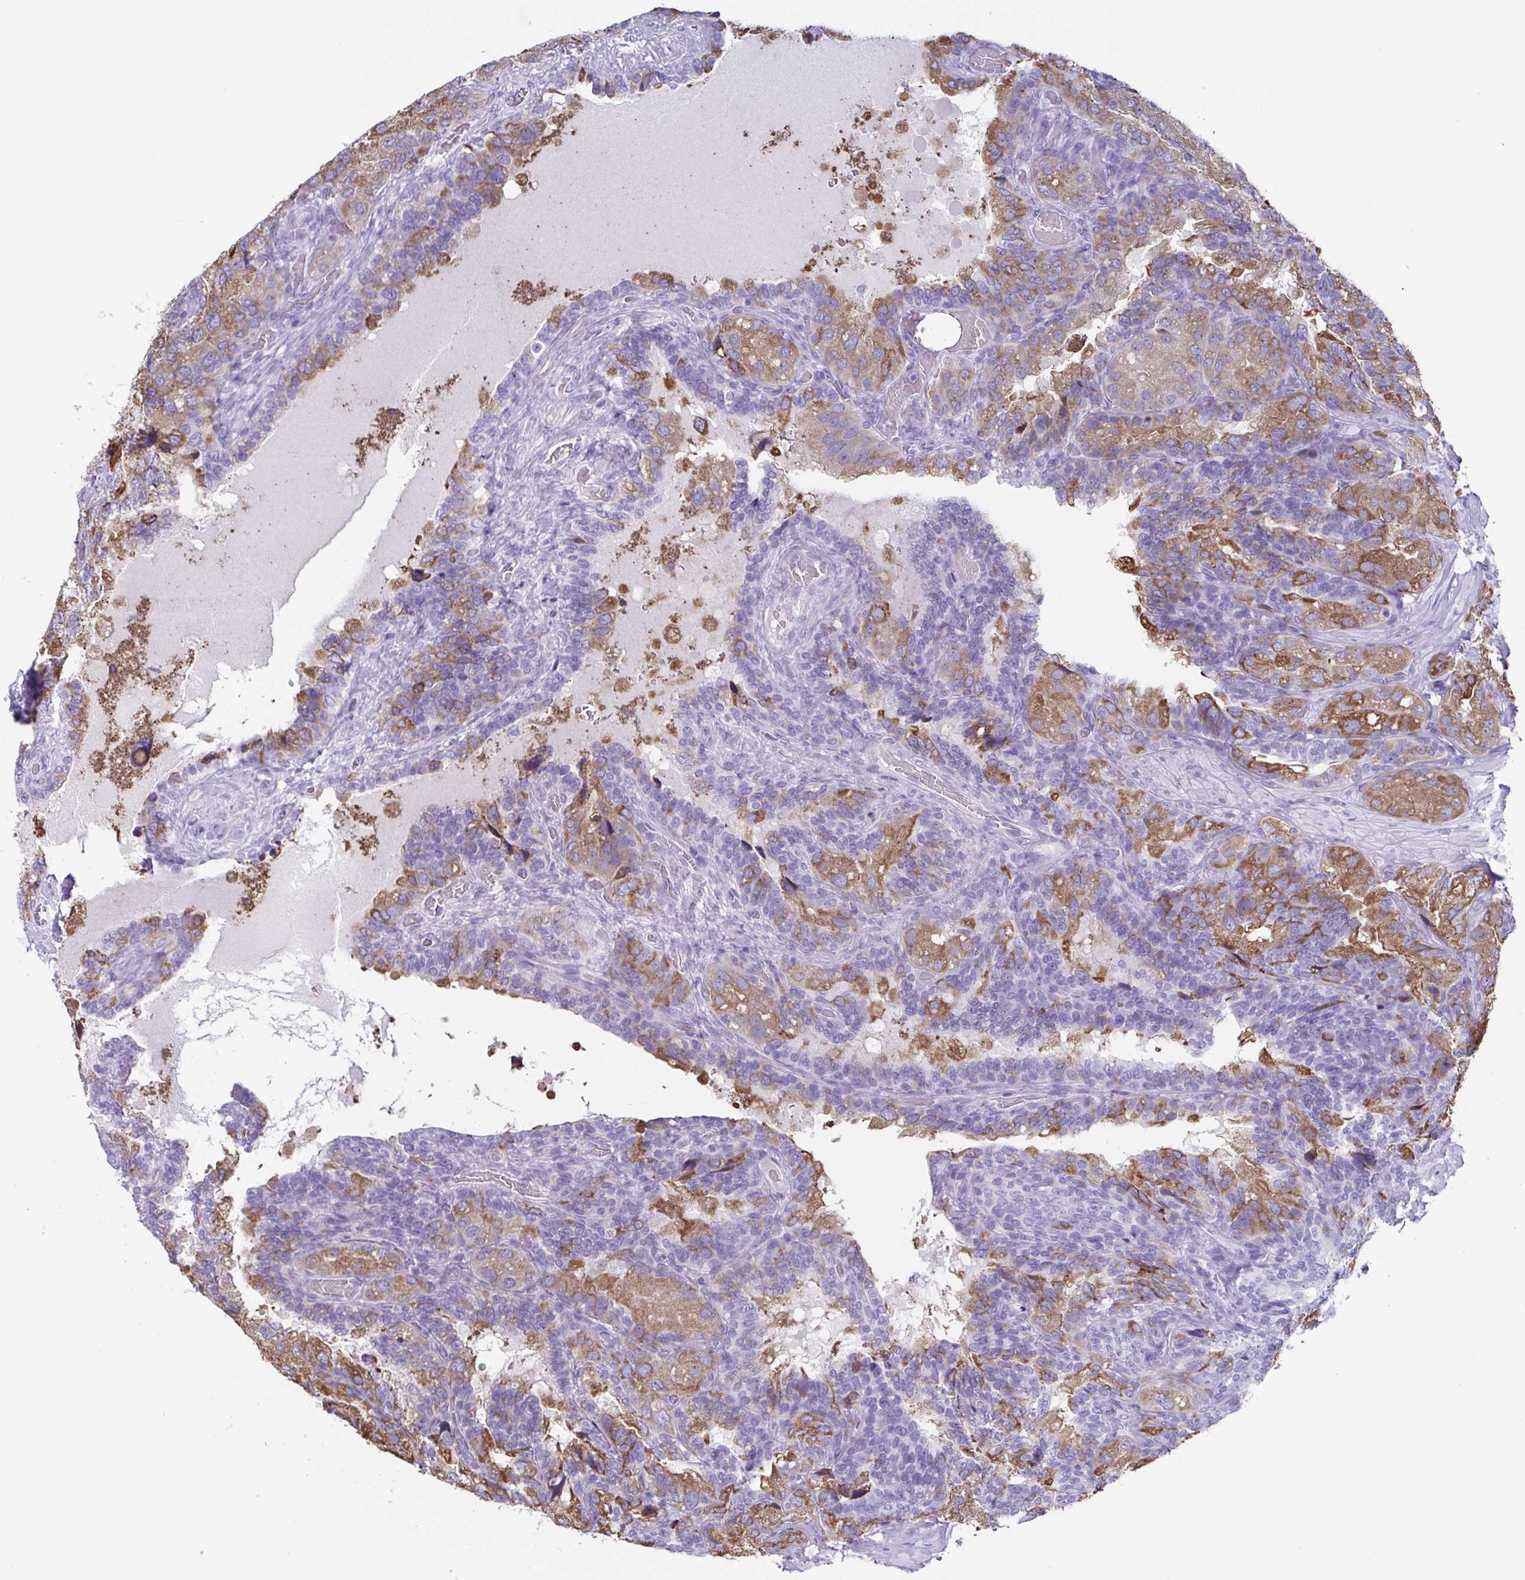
{"staining": {"intensity": "moderate", "quantity": ">75%", "location": "cytoplasmic/membranous"}, "tissue": "seminal vesicle", "cell_type": "Glandular cells", "image_type": "normal", "snomed": [{"axis": "morphology", "description": "Normal tissue, NOS"}, {"axis": "topography", "description": "Seminal veicle"}], "caption": "Normal seminal vesicle displays moderate cytoplasmic/membranous positivity in about >75% of glandular cells, visualized by immunohistochemistry. The staining was performed using DAB (3,3'-diaminobenzidine), with brown indicating positive protein expression. Nuclei are stained blue with hematoxylin.", "gene": "ENKUR", "patient": {"sex": "male", "age": 60}}